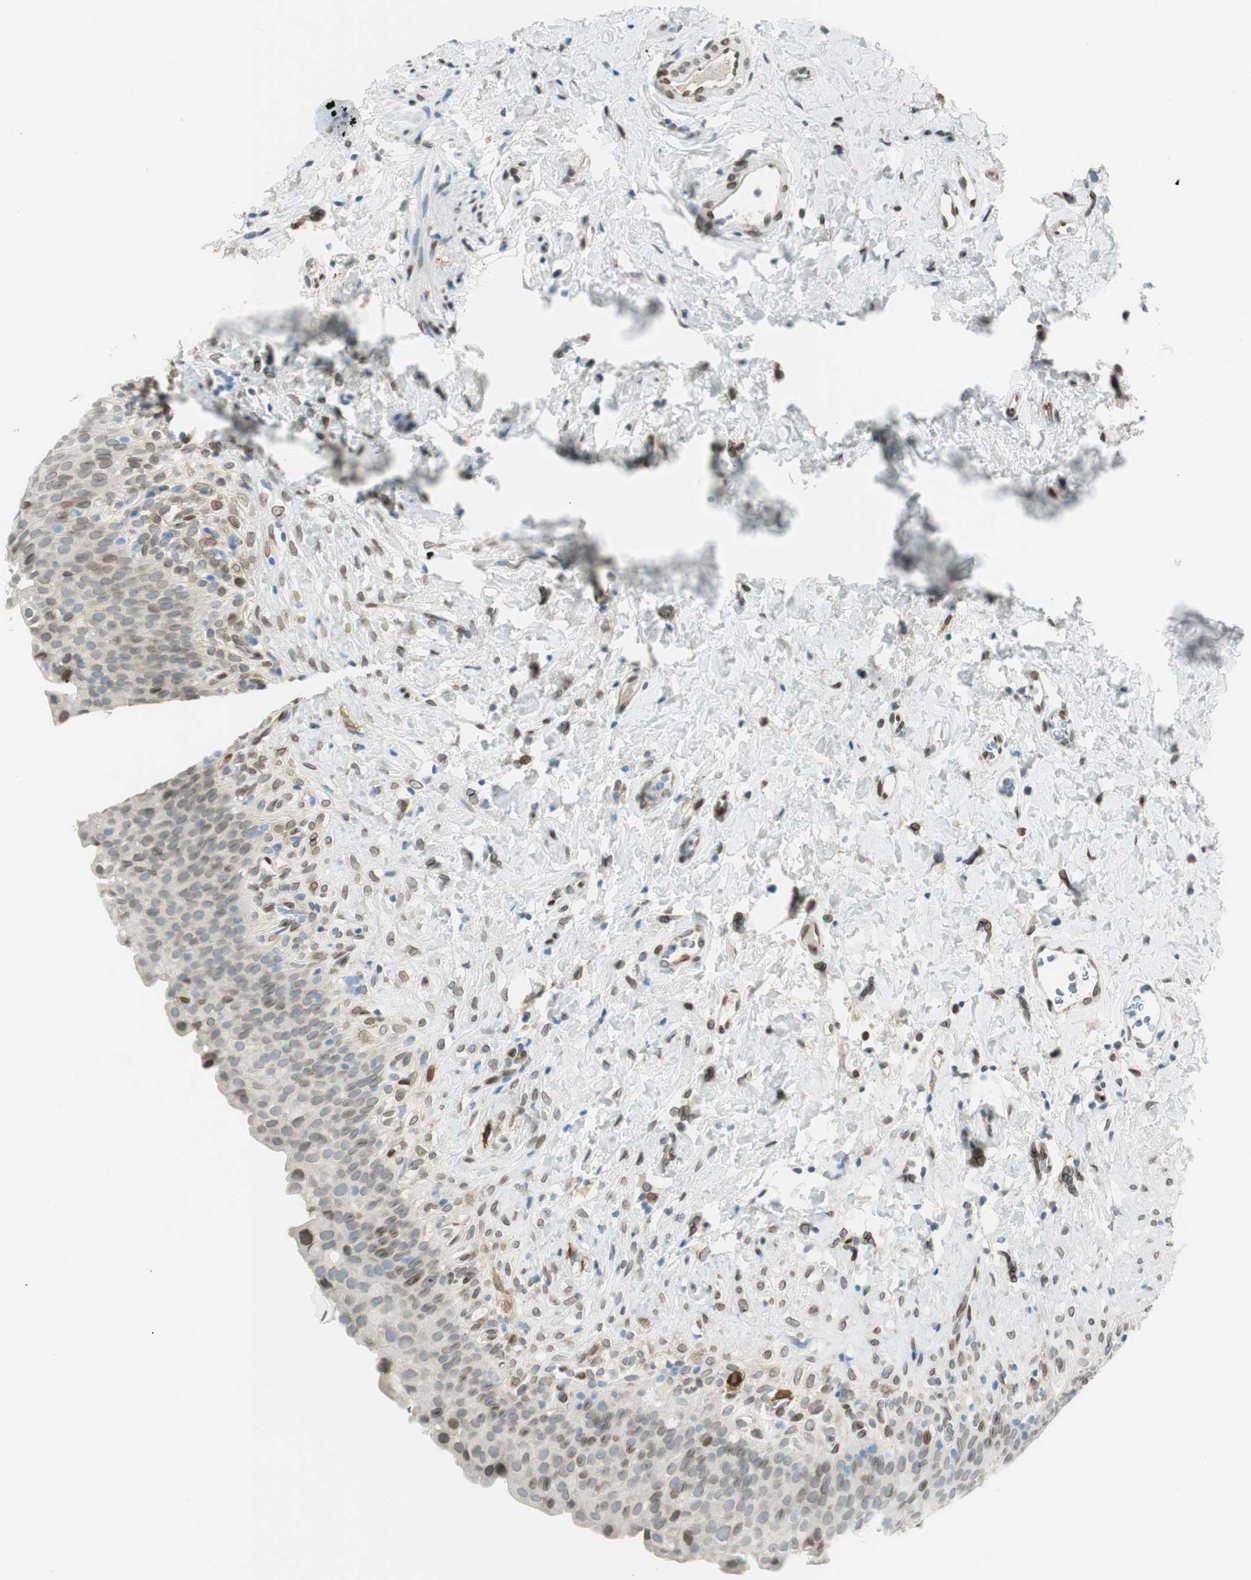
{"staining": {"intensity": "moderate", "quantity": "<25%", "location": "nuclear"}, "tissue": "urinary bladder", "cell_type": "Urothelial cells", "image_type": "normal", "snomed": [{"axis": "morphology", "description": "Normal tissue, NOS"}, {"axis": "topography", "description": "Urinary bladder"}], "caption": "Immunohistochemical staining of unremarkable urinary bladder reveals <25% levels of moderate nuclear protein positivity in about <25% of urothelial cells.", "gene": "TMEM260", "patient": {"sex": "female", "age": 79}}